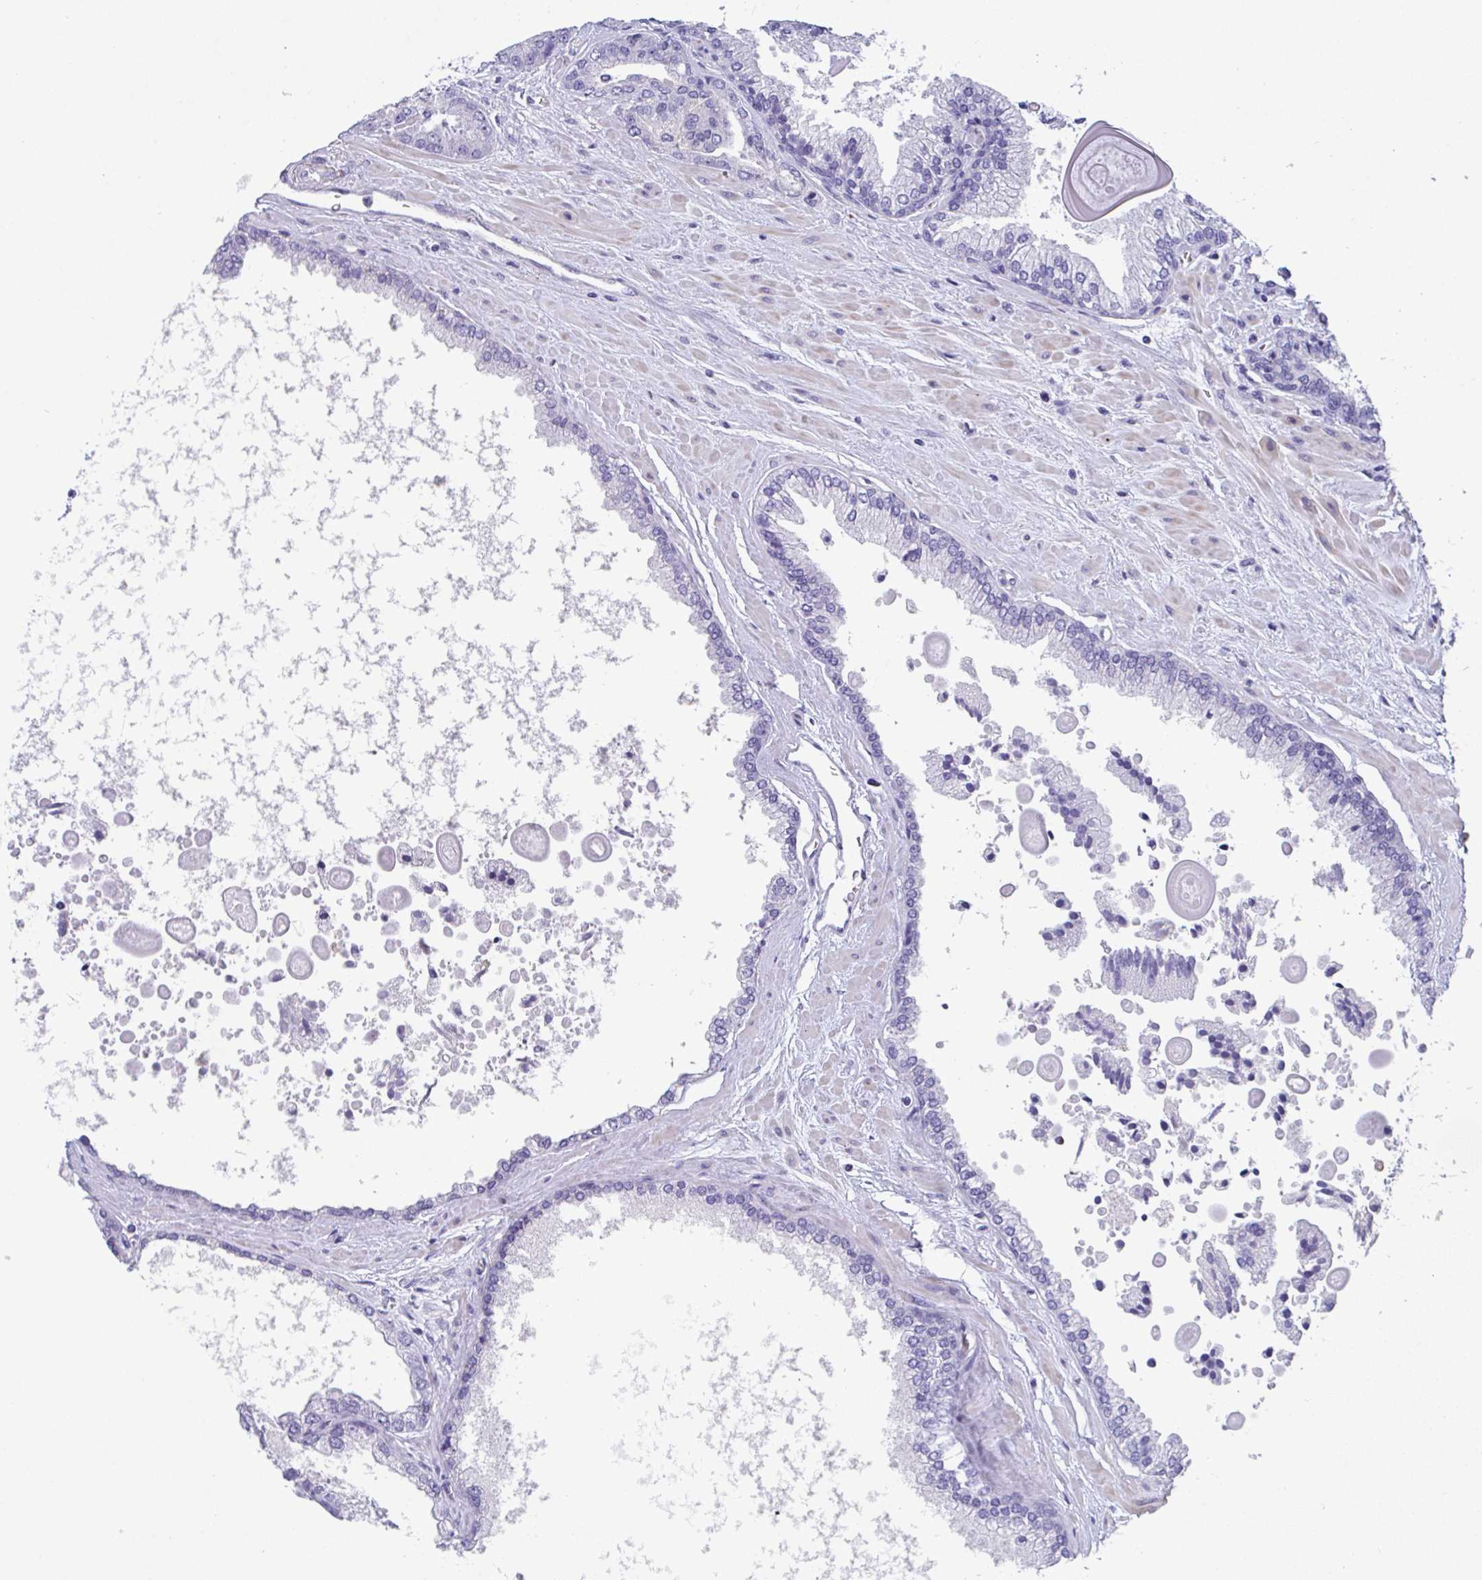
{"staining": {"intensity": "negative", "quantity": "none", "location": "none"}, "tissue": "prostate cancer", "cell_type": "Tumor cells", "image_type": "cancer", "snomed": [{"axis": "morphology", "description": "Adenocarcinoma, Low grade"}, {"axis": "topography", "description": "Prostate"}], "caption": "Prostate cancer stained for a protein using immunohistochemistry (IHC) shows no positivity tumor cells.", "gene": "KMT2E", "patient": {"sex": "male", "age": 67}}